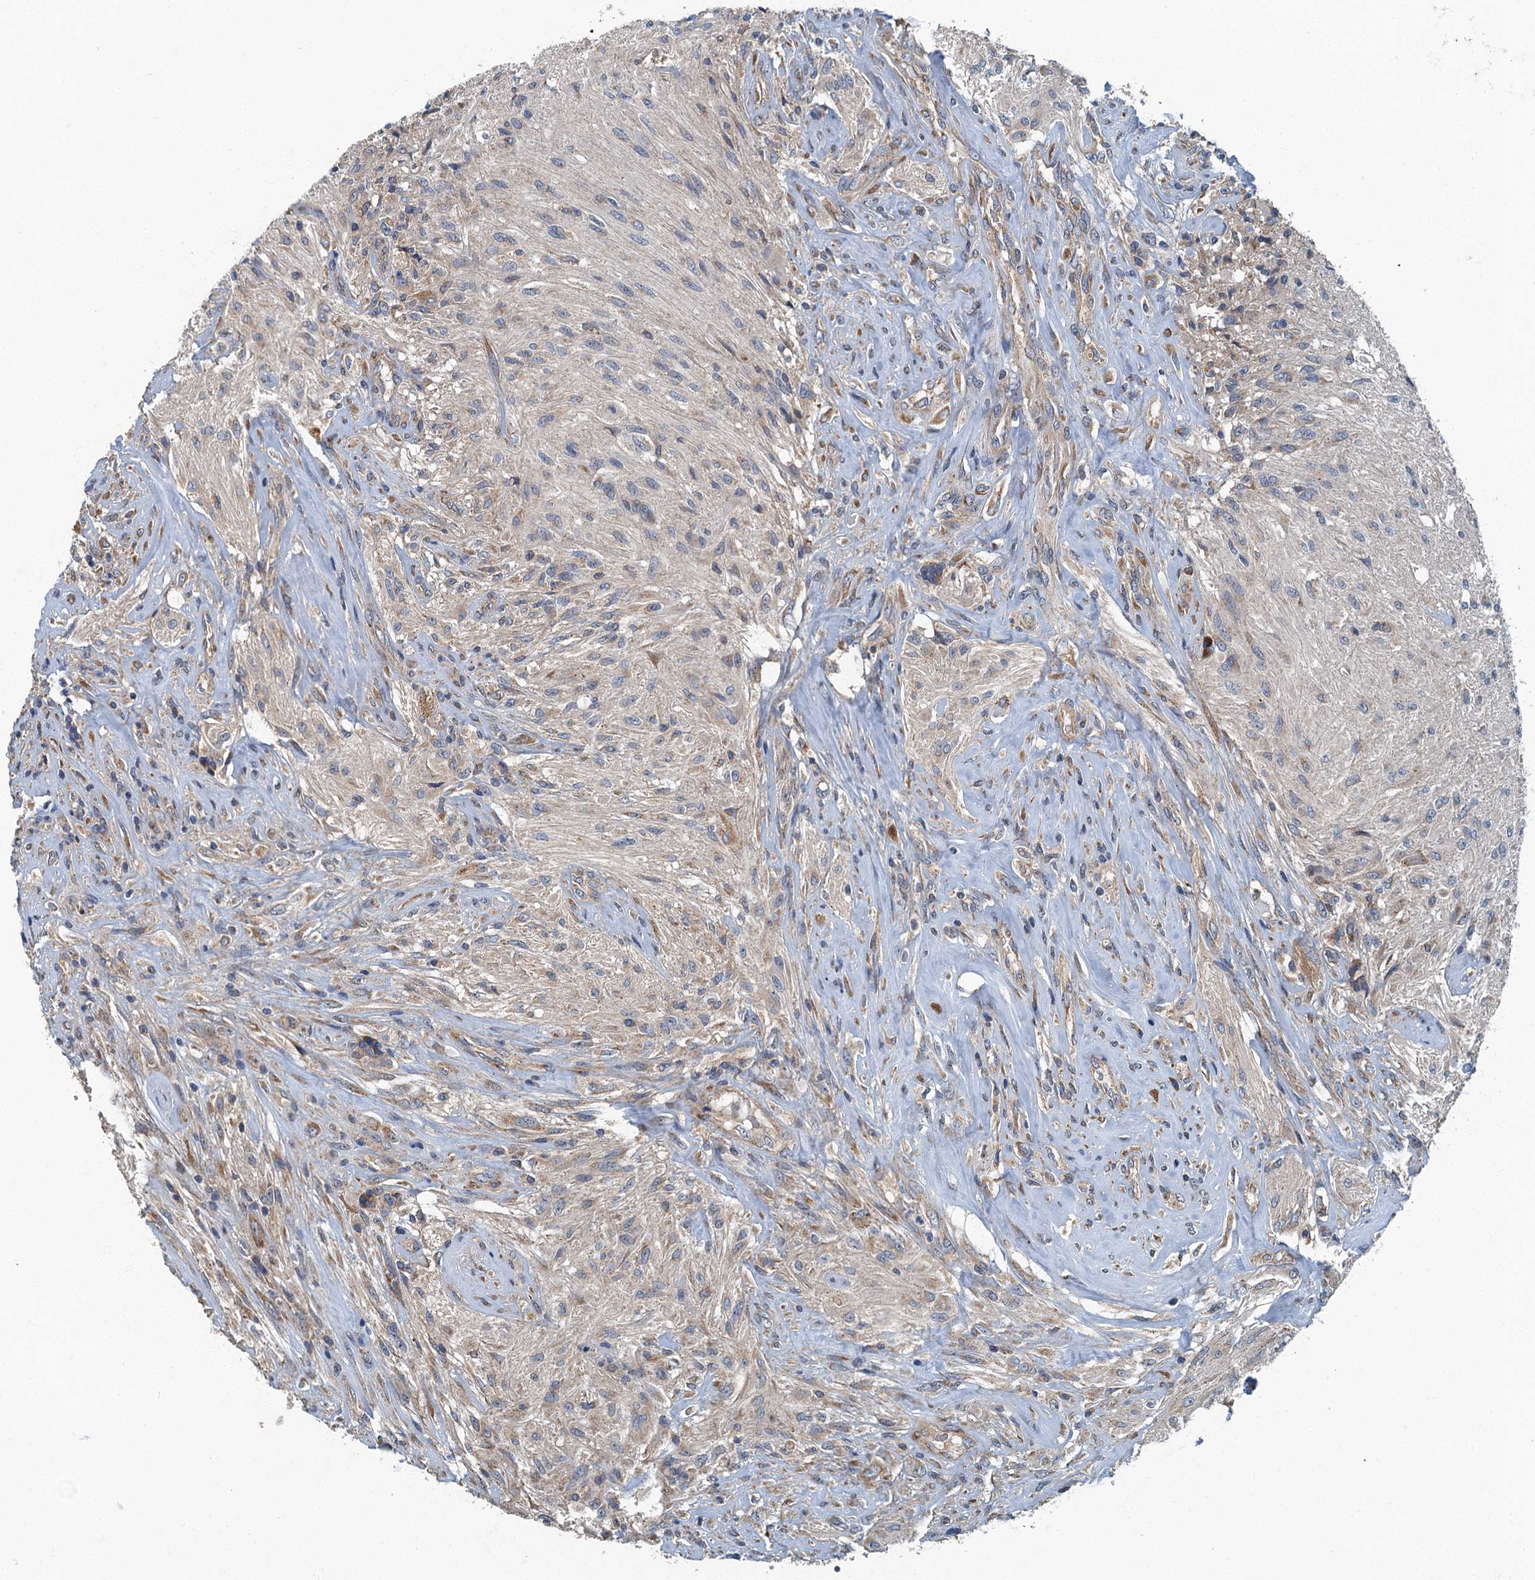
{"staining": {"intensity": "negative", "quantity": "none", "location": "none"}, "tissue": "glioma", "cell_type": "Tumor cells", "image_type": "cancer", "snomed": [{"axis": "morphology", "description": "Glioma, malignant, High grade"}, {"axis": "topography", "description": "Brain"}], "caption": "This is an immunohistochemistry image of glioma. There is no positivity in tumor cells.", "gene": "DDX49", "patient": {"sex": "male", "age": 56}}